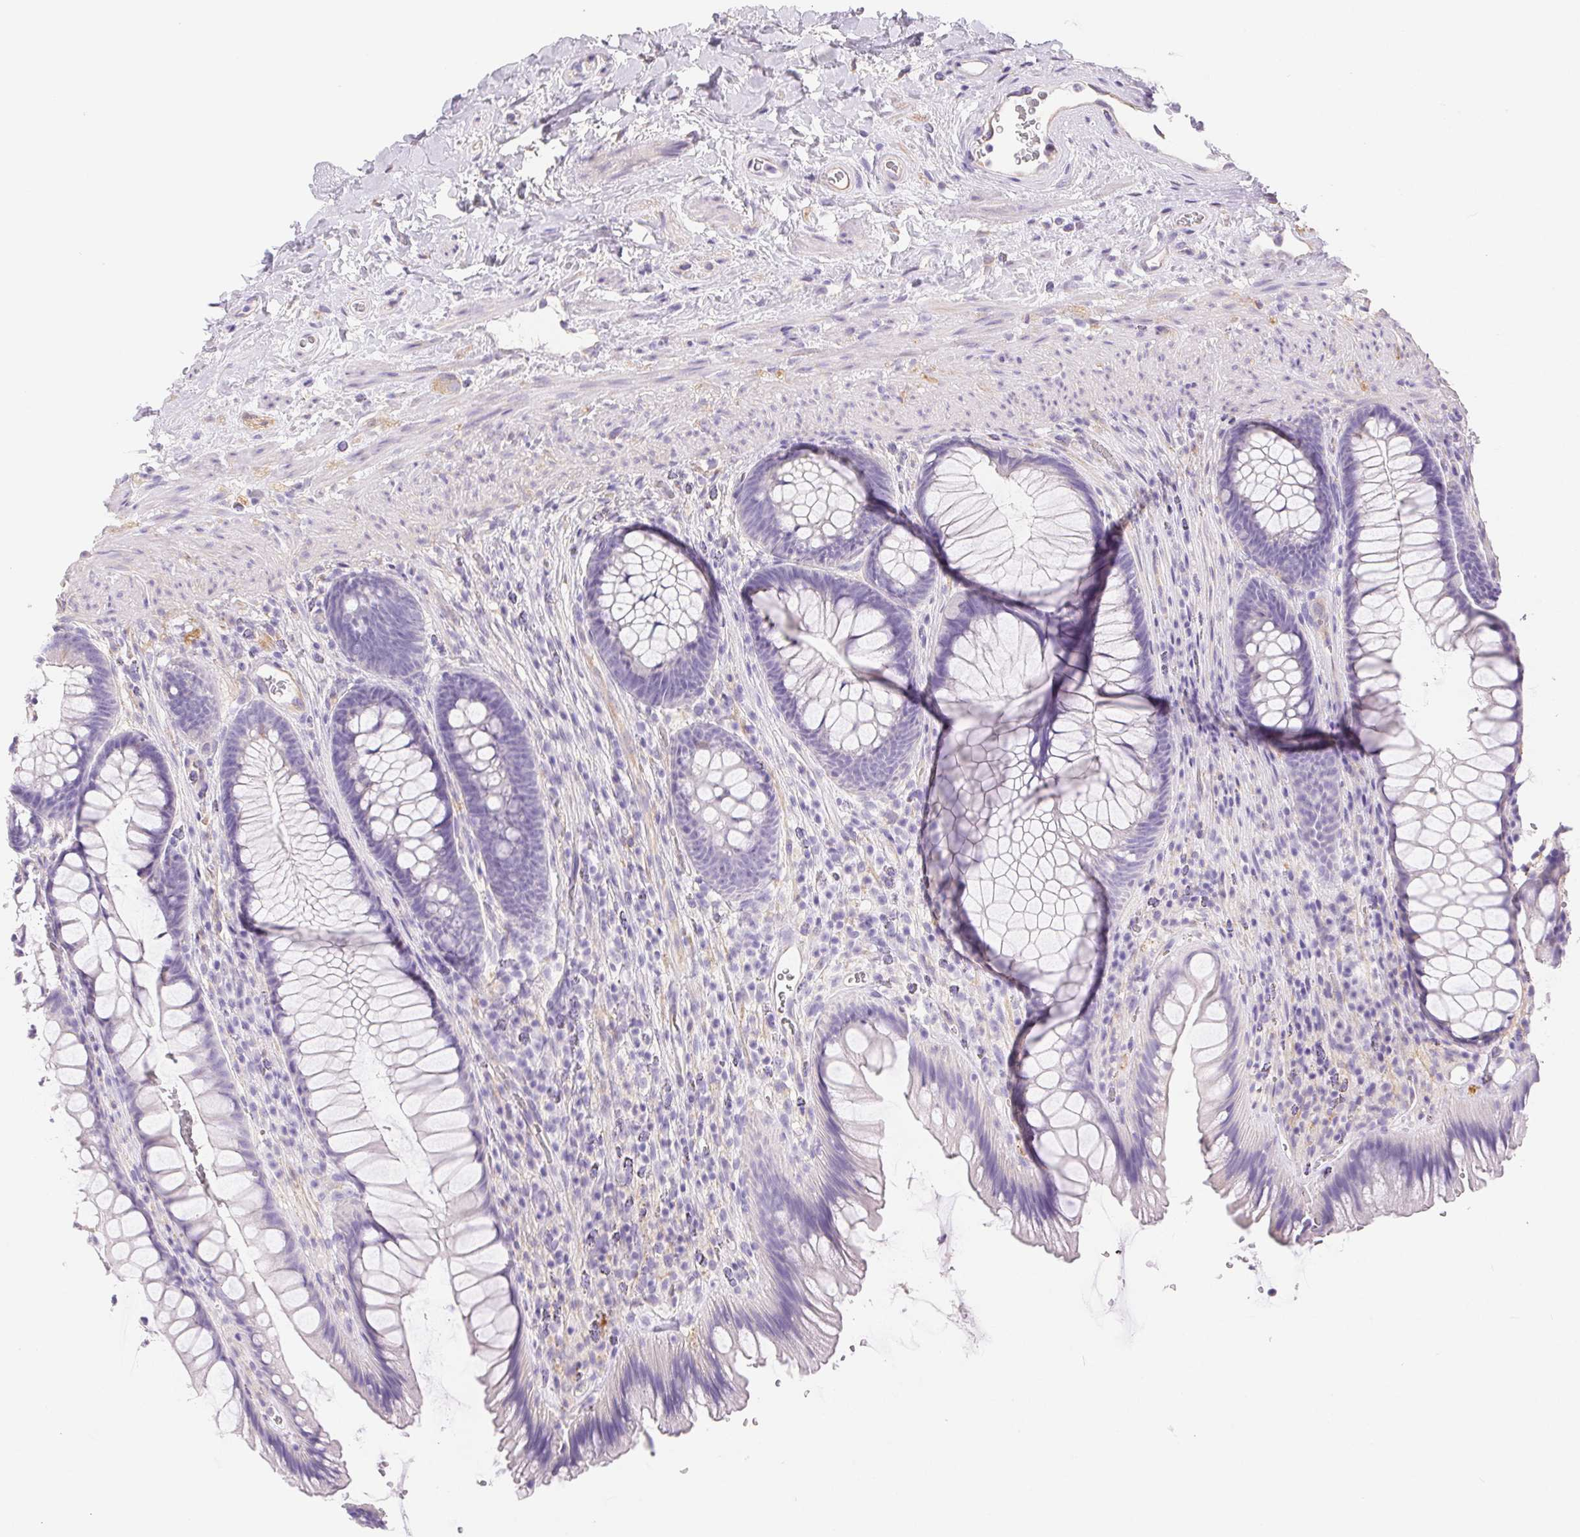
{"staining": {"intensity": "negative", "quantity": "none", "location": "none"}, "tissue": "rectum", "cell_type": "Glandular cells", "image_type": "normal", "snomed": [{"axis": "morphology", "description": "Normal tissue, NOS"}, {"axis": "topography", "description": "Rectum"}], "caption": "Image shows no significant protein staining in glandular cells of unremarkable rectum.", "gene": "PNLIP", "patient": {"sex": "male", "age": 53}}